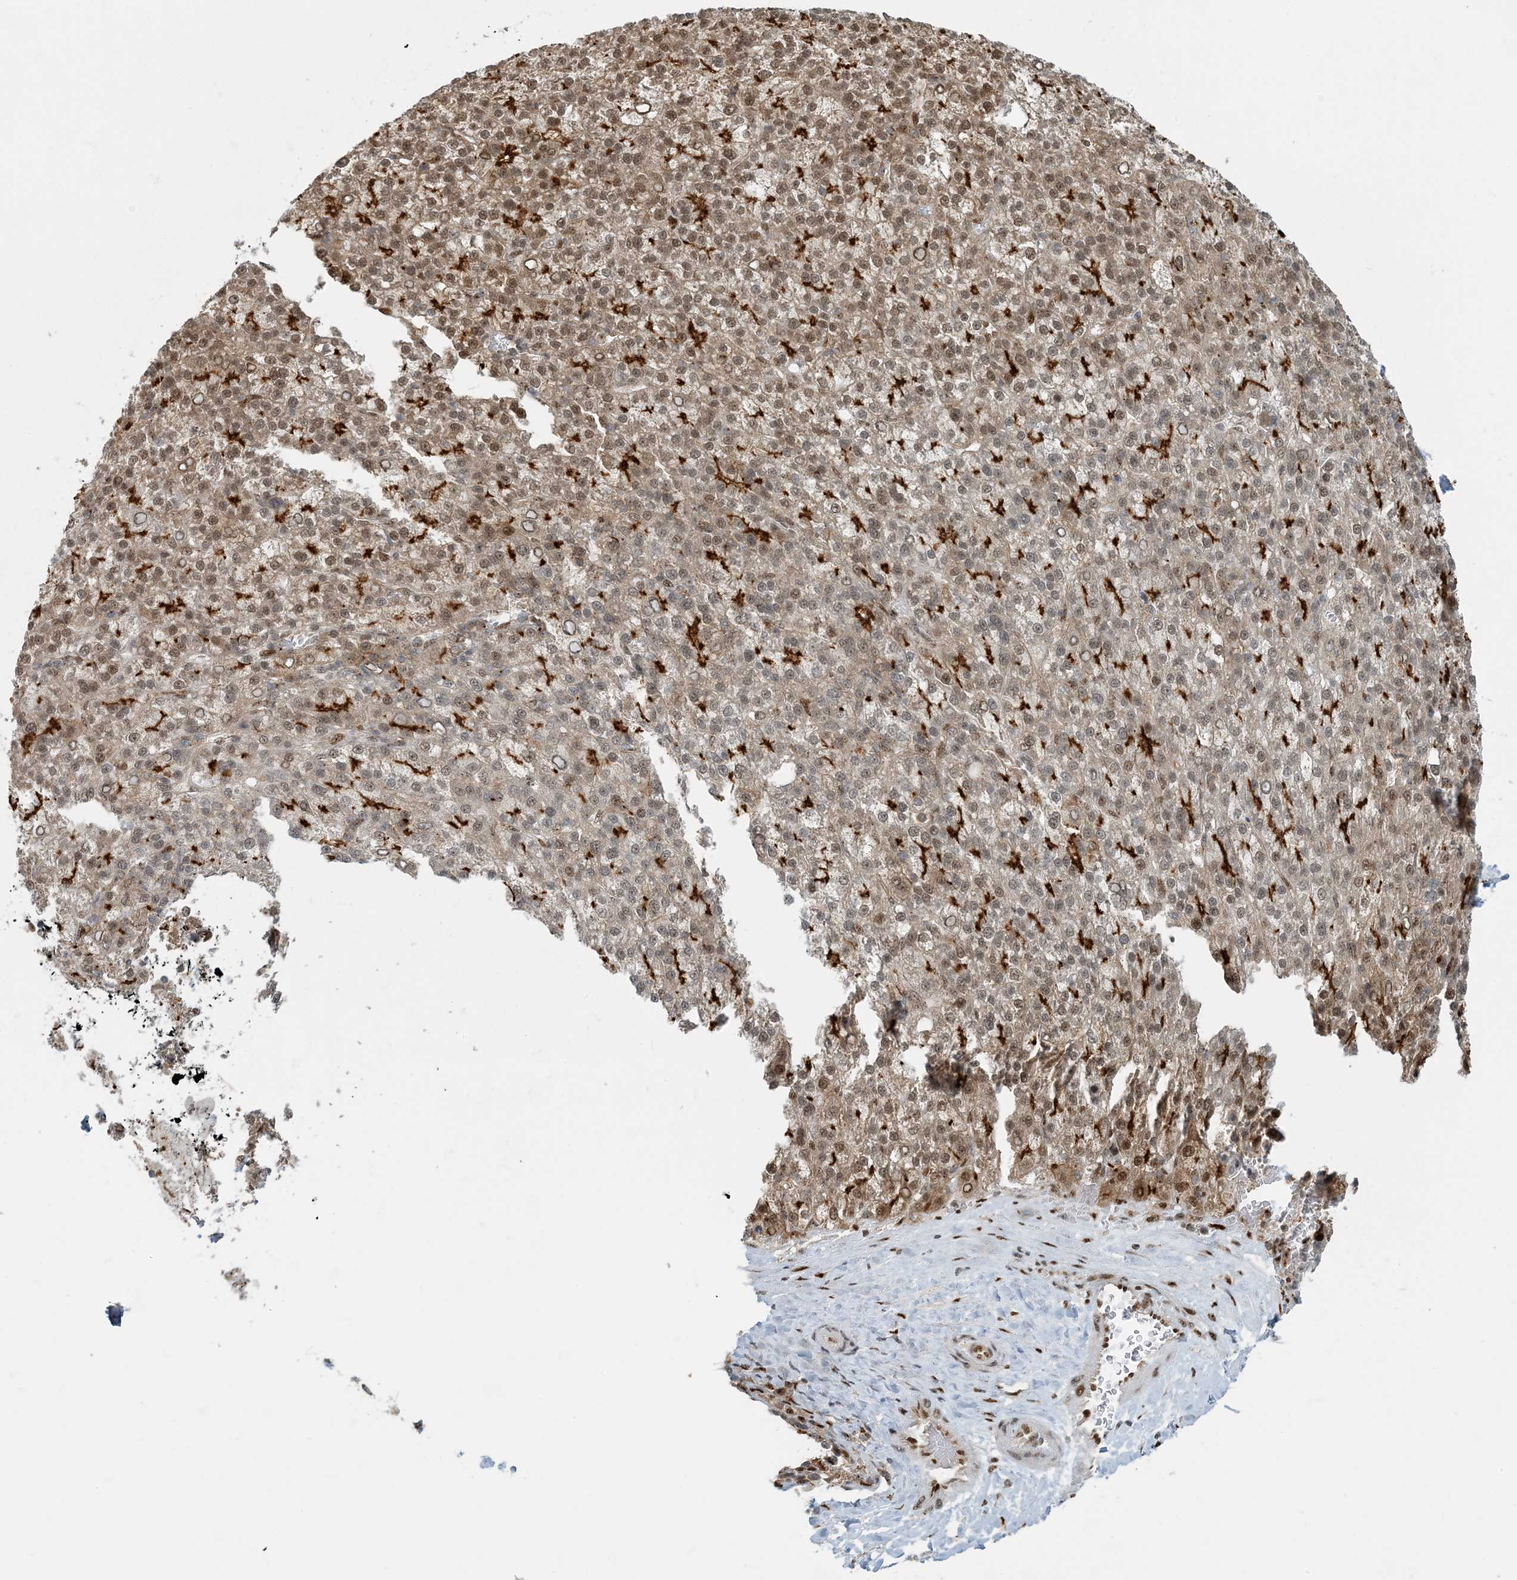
{"staining": {"intensity": "moderate", "quantity": ">75%", "location": "nuclear"}, "tissue": "liver cancer", "cell_type": "Tumor cells", "image_type": "cancer", "snomed": [{"axis": "morphology", "description": "Carcinoma, Hepatocellular, NOS"}, {"axis": "topography", "description": "Liver"}], "caption": "Immunohistochemistry of human liver cancer (hepatocellular carcinoma) reveals medium levels of moderate nuclear expression in about >75% of tumor cells. The protein is shown in brown color, while the nuclei are stained blue.", "gene": "MBD1", "patient": {"sex": "female", "age": 58}}